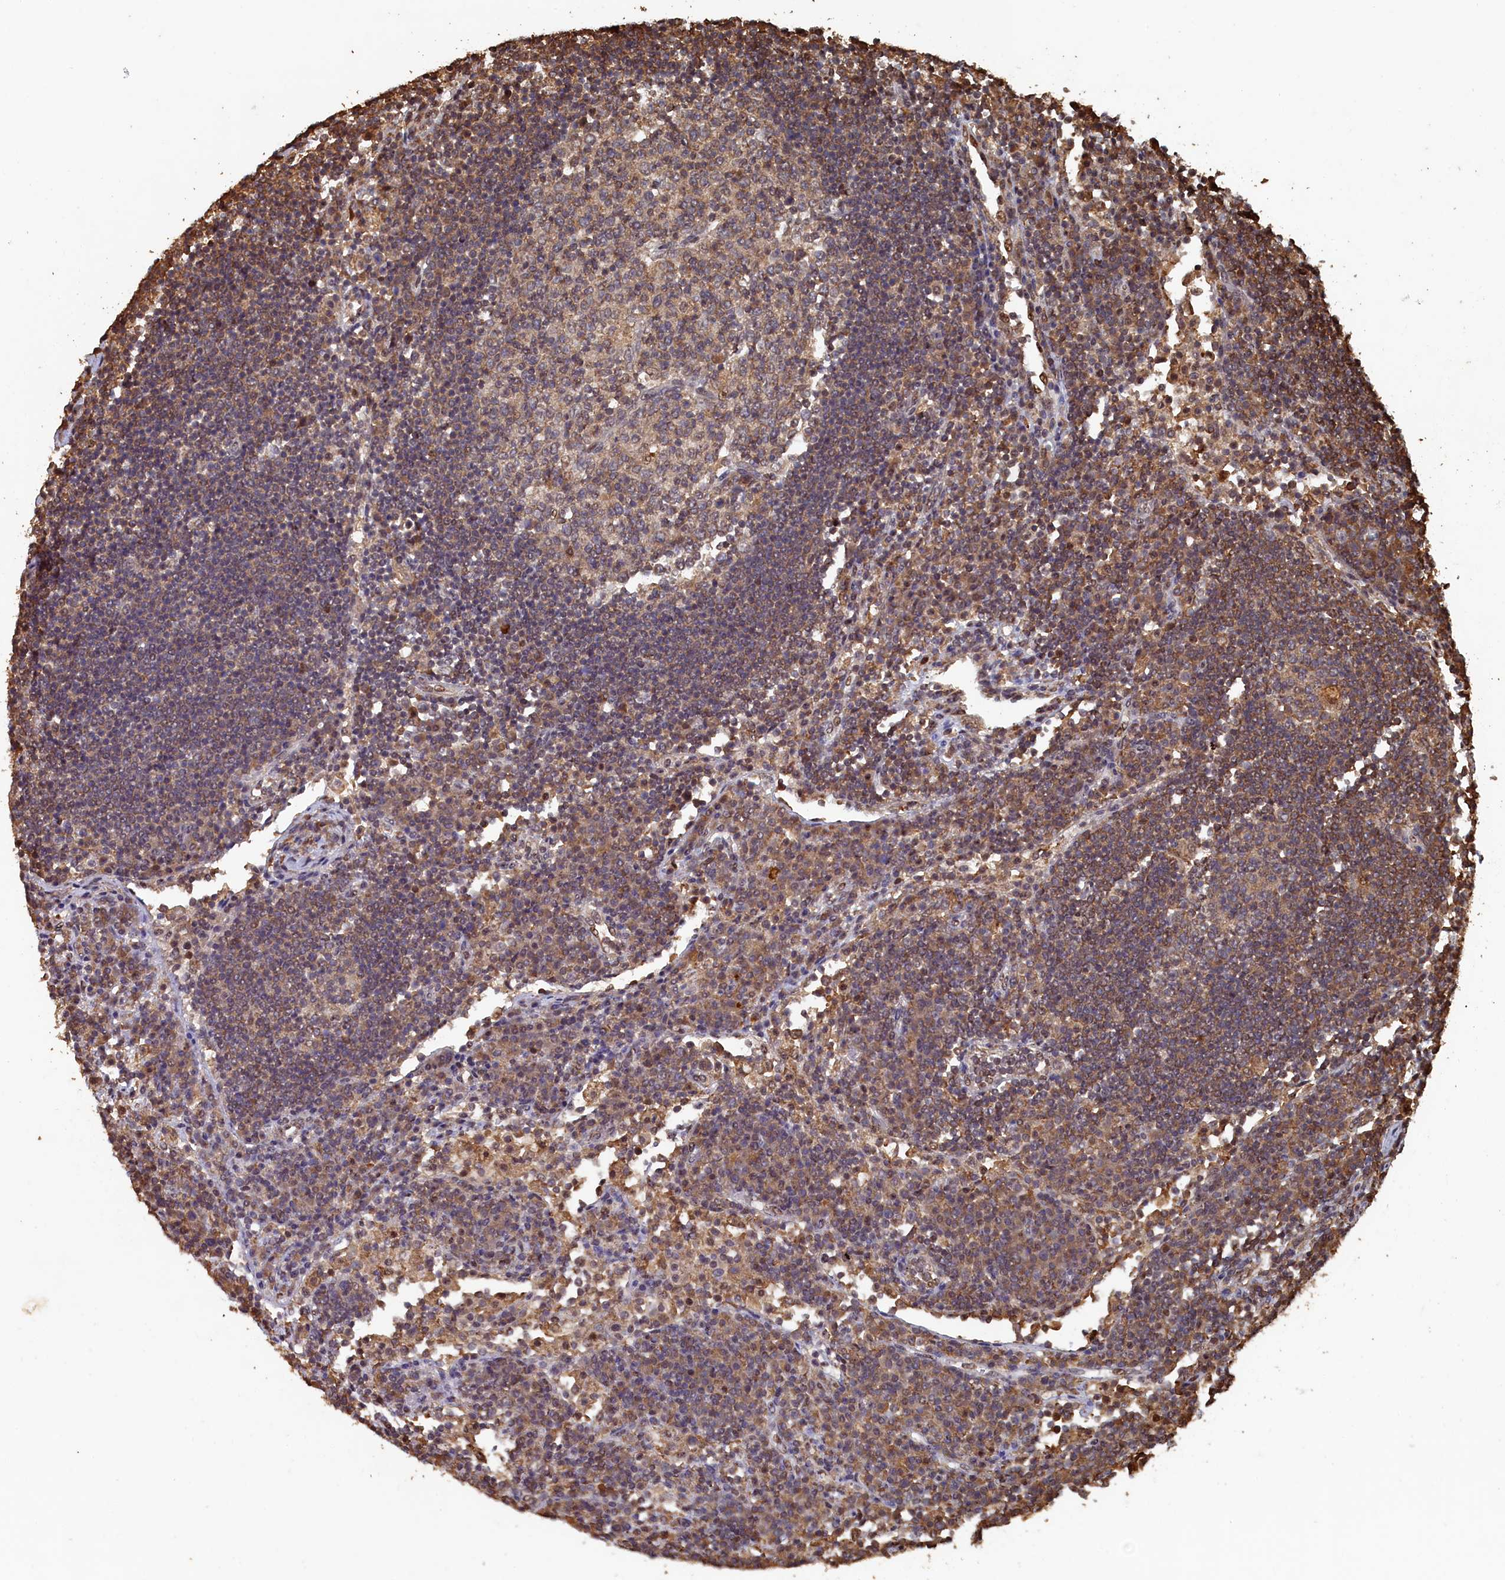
{"staining": {"intensity": "weak", "quantity": ">75%", "location": "cytoplasmic/membranous"}, "tissue": "lymph node", "cell_type": "Germinal center cells", "image_type": "normal", "snomed": [{"axis": "morphology", "description": "Normal tissue, NOS"}, {"axis": "topography", "description": "Lymph node"}], "caption": "Weak cytoplasmic/membranous expression for a protein is identified in approximately >75% of germinal center cells of normal lymph node using immunohistochemistry.", "gene": "PIGN", "patient": {"sex": "female", "age": 53}}